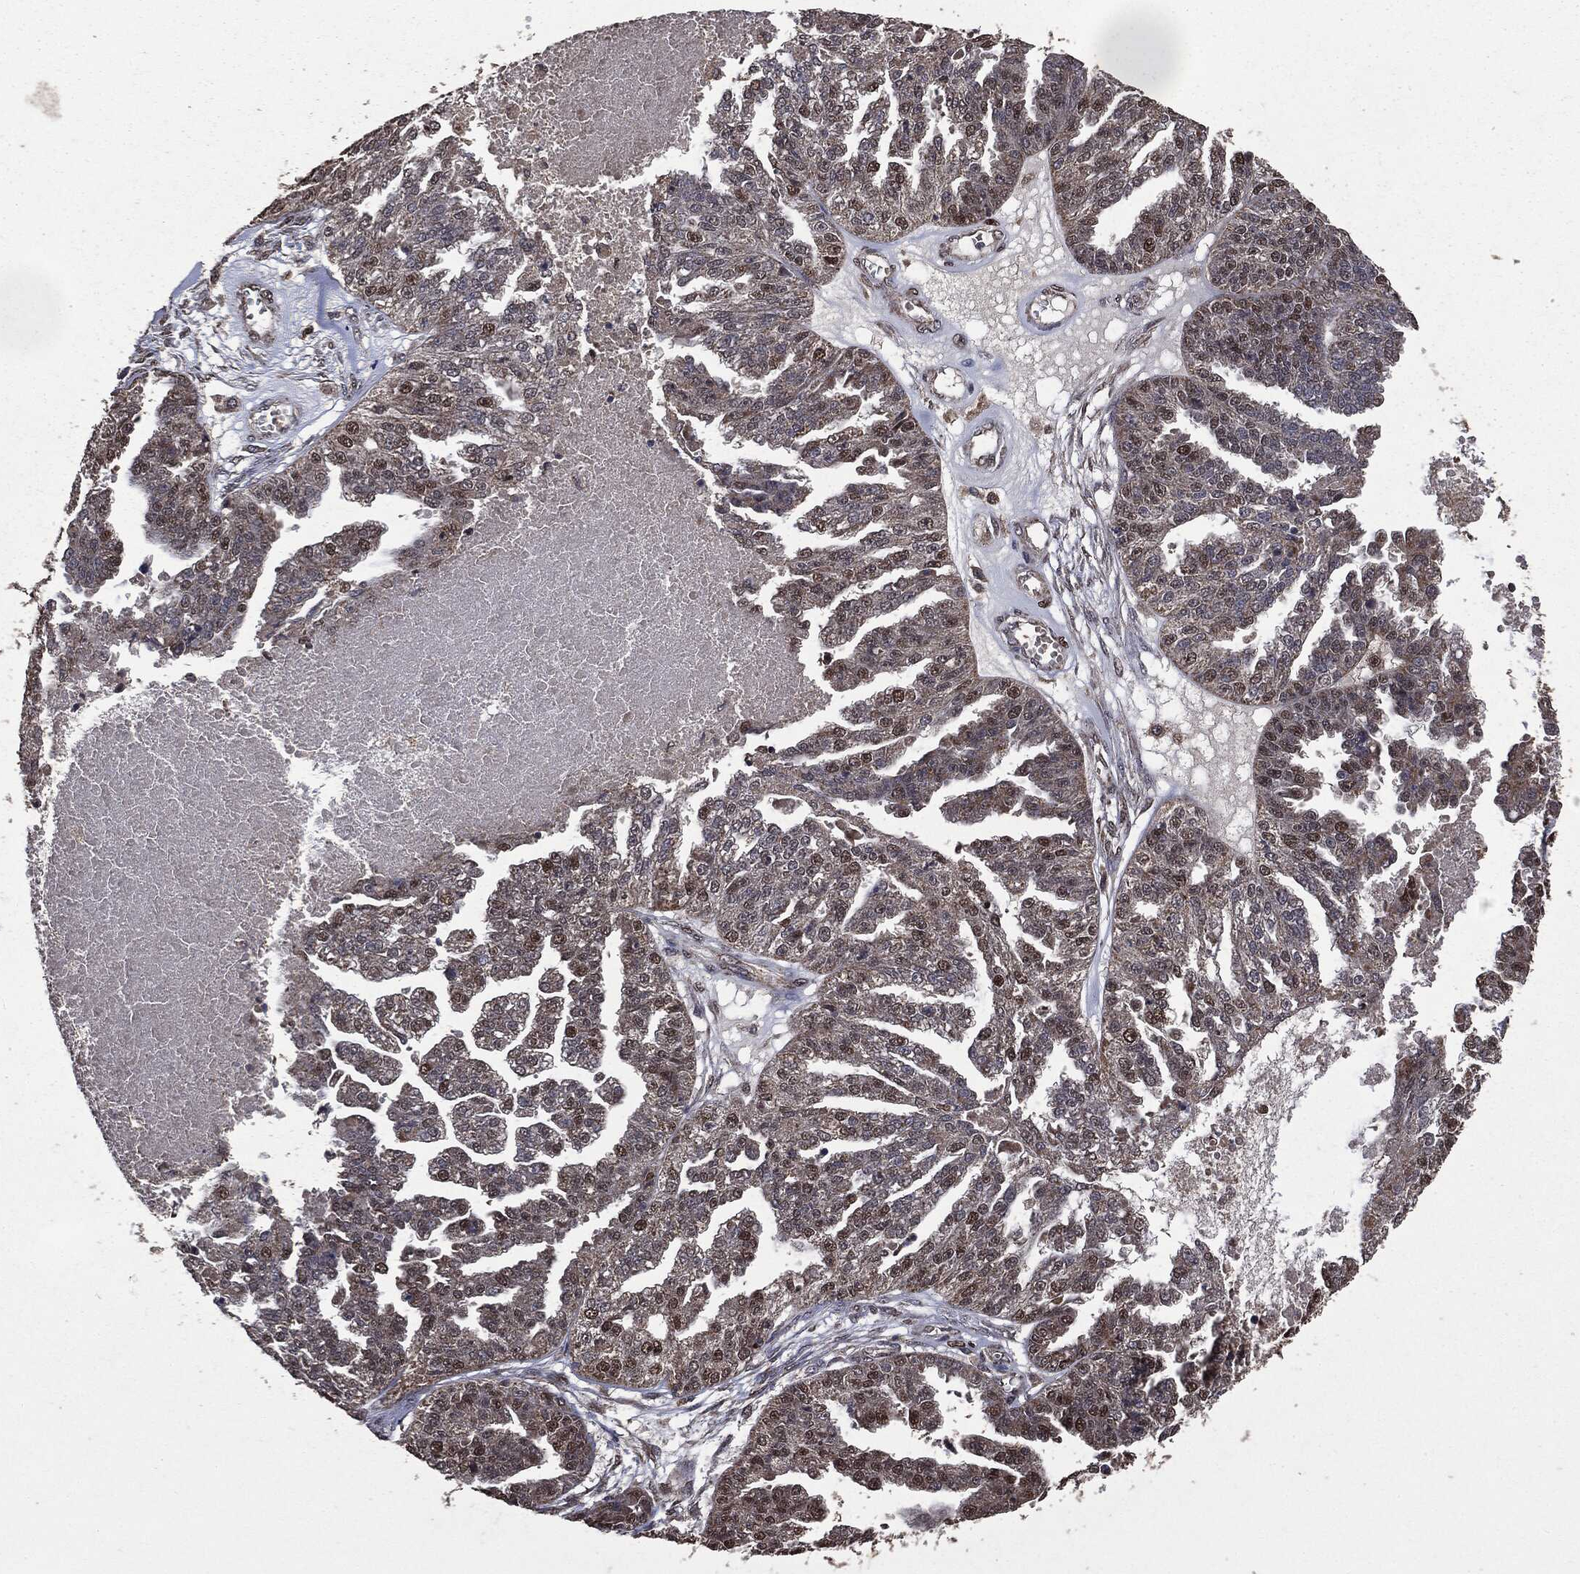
{"staining": {"intensity": "strong", "quantity": "25%-75%", "location": "nuclear"}, "tissue": "ovarian cancer", "cell_type": "Tumor cells", "image_type": "cancer", "snomed": [{"axis": "morphology", "description": "Cystadenocarcinoma, serous, NOS"}, {"axis": "topography", "description": "Ovary"}], "caption": "Protein analysis of ovarian cancer (serous cystadenocarcinoma) tissue exhibits strong nuclear expression in approximately 25%-75% of tumor cells.", "gene": "PPP6R2", "patient": {"sex": "female", "age": 58}}